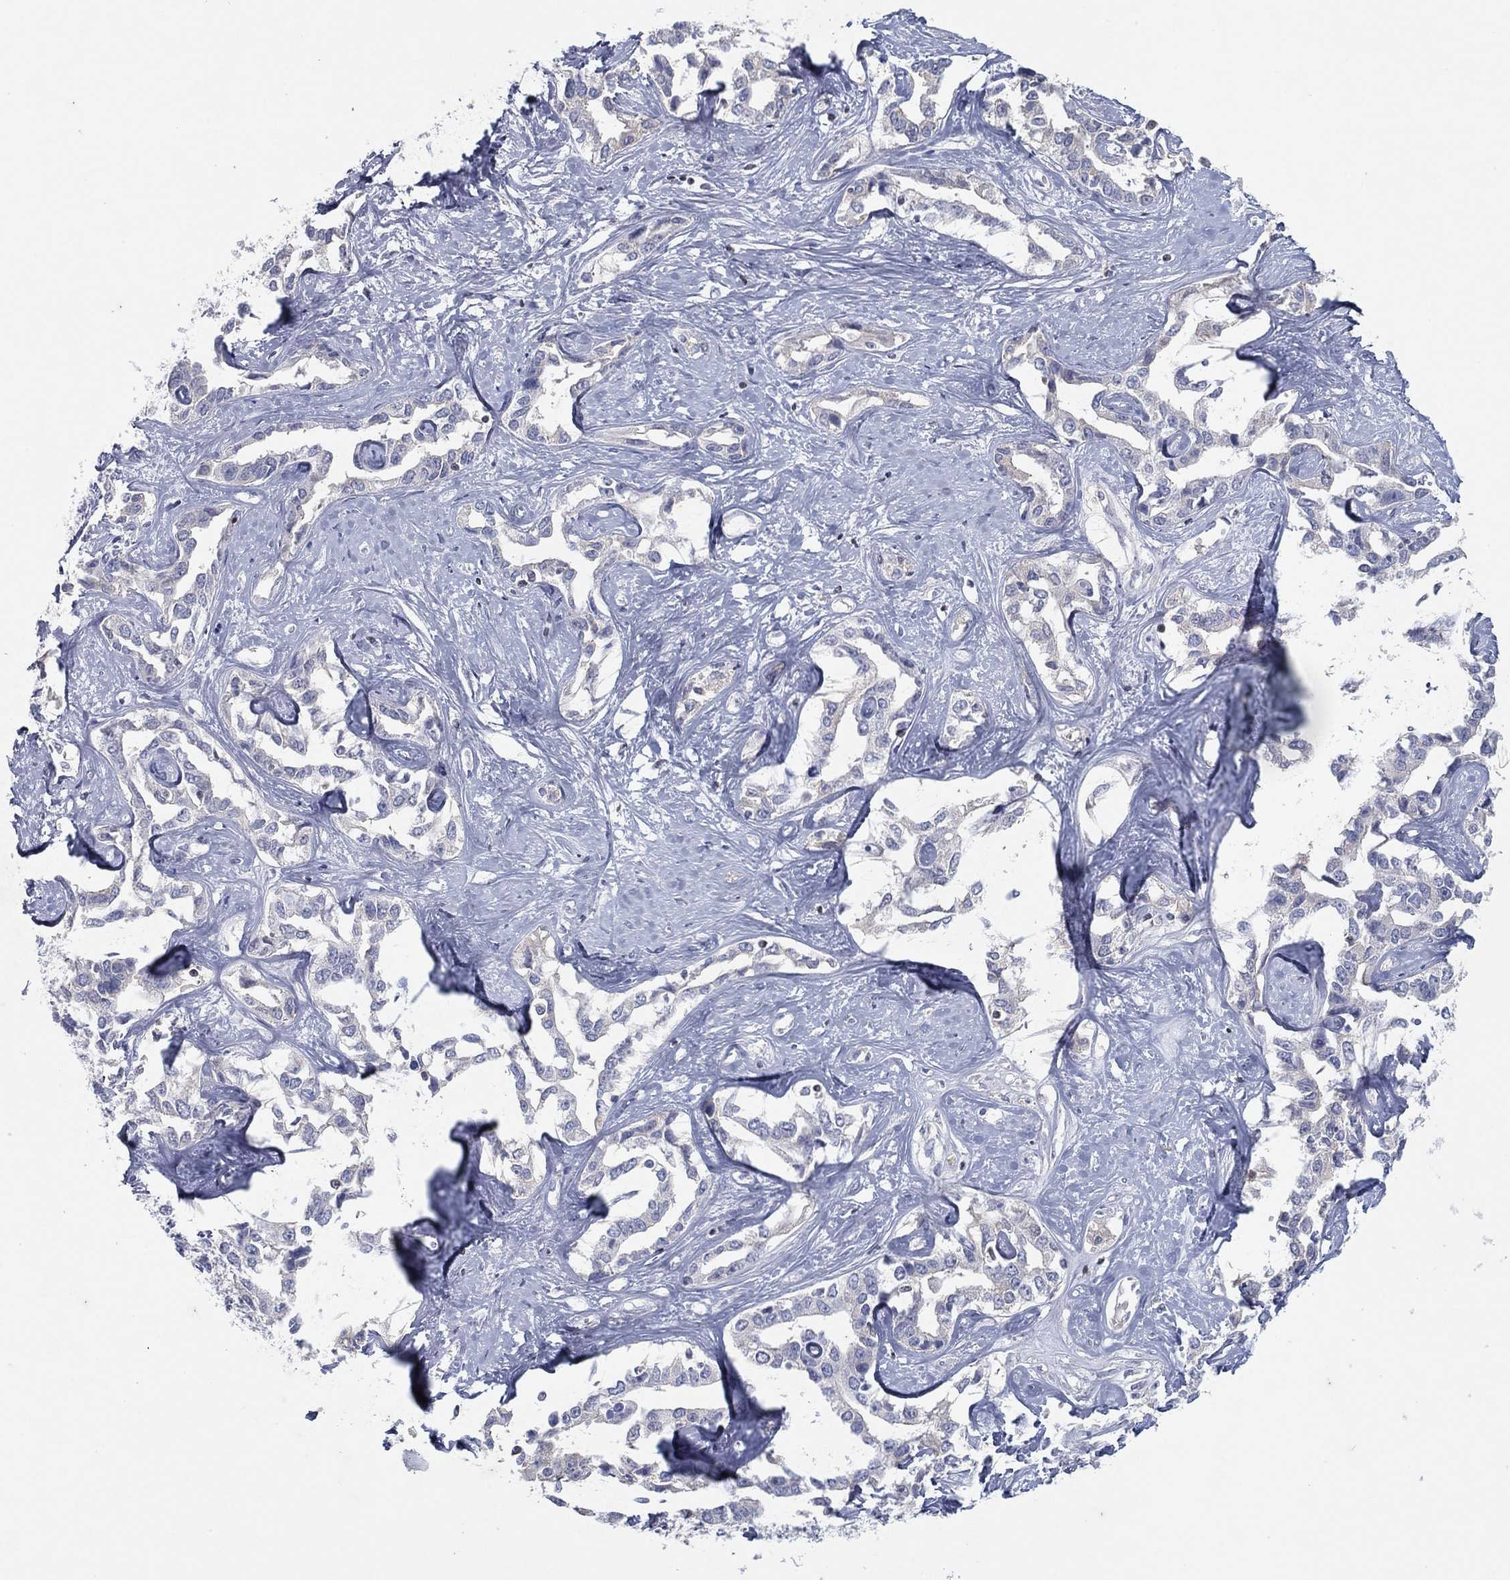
{"staining": {"intensity": "negative", "quantity": "none", "location": "none"}, "tissue": "liver cancer", "cell_type": "Tumor cells", "image_type": "cancer", "snomed": [{"axis": "morphology", "description": "Cholangiocarcinoma"}, {"axis": "topography", "description": "Liver"}], "caption": "Immunohistochemistry histopathology image of neoplastic tissue: liver cancer (cholangiocarcinoma) stained with DAB exhibits no significant protein positivity in tumor cells. Brightfield microscopy of immunohistochemistry stained with DAB (3,3'-diaminobenzidine) (brown) and hematoxylin (blue), captured at high magnification.", "gene": "CPT1B", "patient": {"sex": "male", "age": 59}}